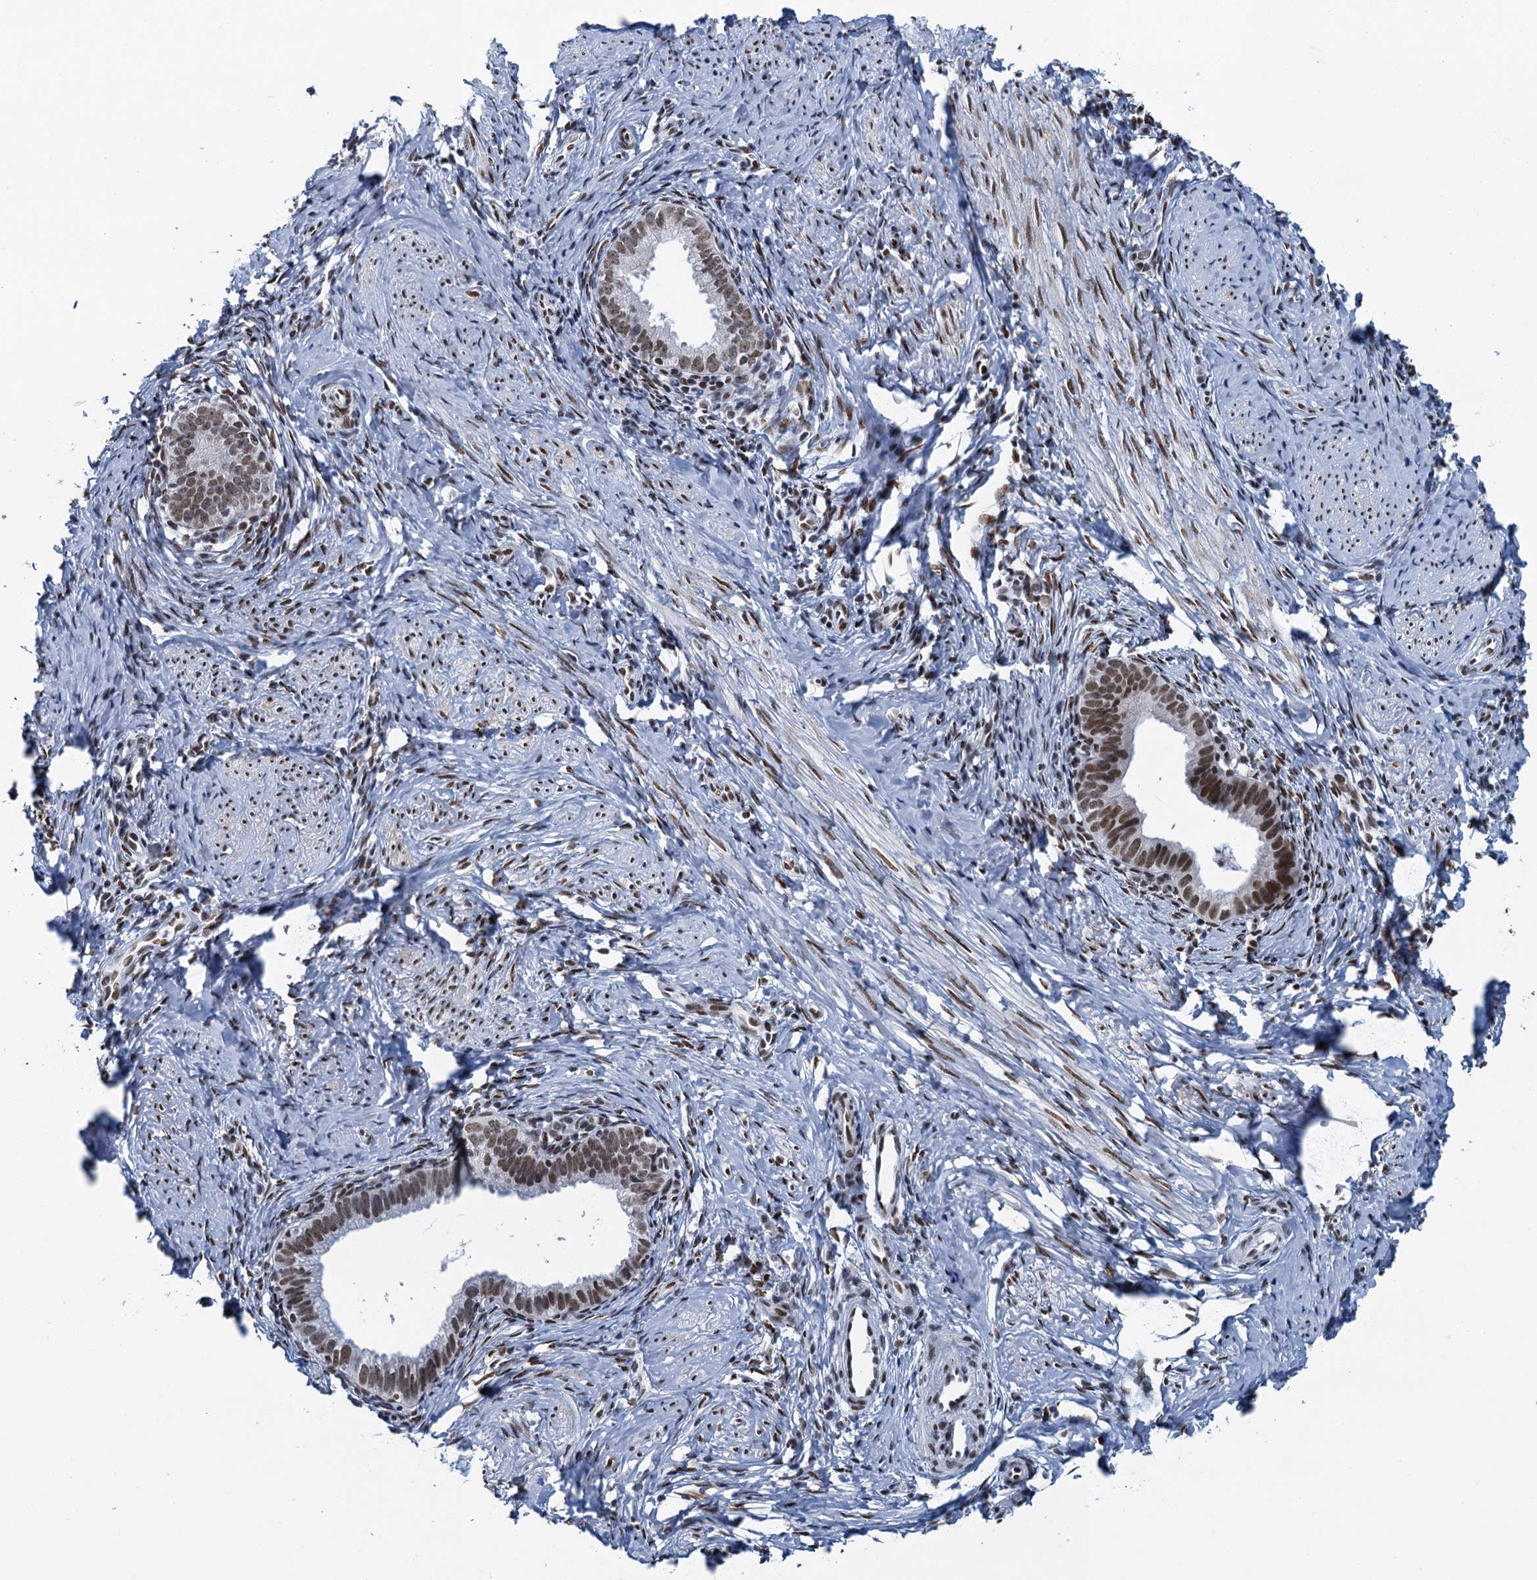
{"staining": {"intensity": "moderate", "quantity": ">75%", "location": "nuclear"}, "tissue": "cervical cancer", "cell_type": "Tumor cells", "image_type": "cancer", "snomed": [{"axis": "morphology", "description": "Adenocarcinoma, NOS"}, {"axis": "topography", "description": "Cervix"}], "caption": "Immunohistochemical staining of cervical cancer displays moderate nuclear protein staining in approximately >75% of tumor cells.", "gene": "HNRNPUL2", "patient": {"sex": "female", "age": 36}}